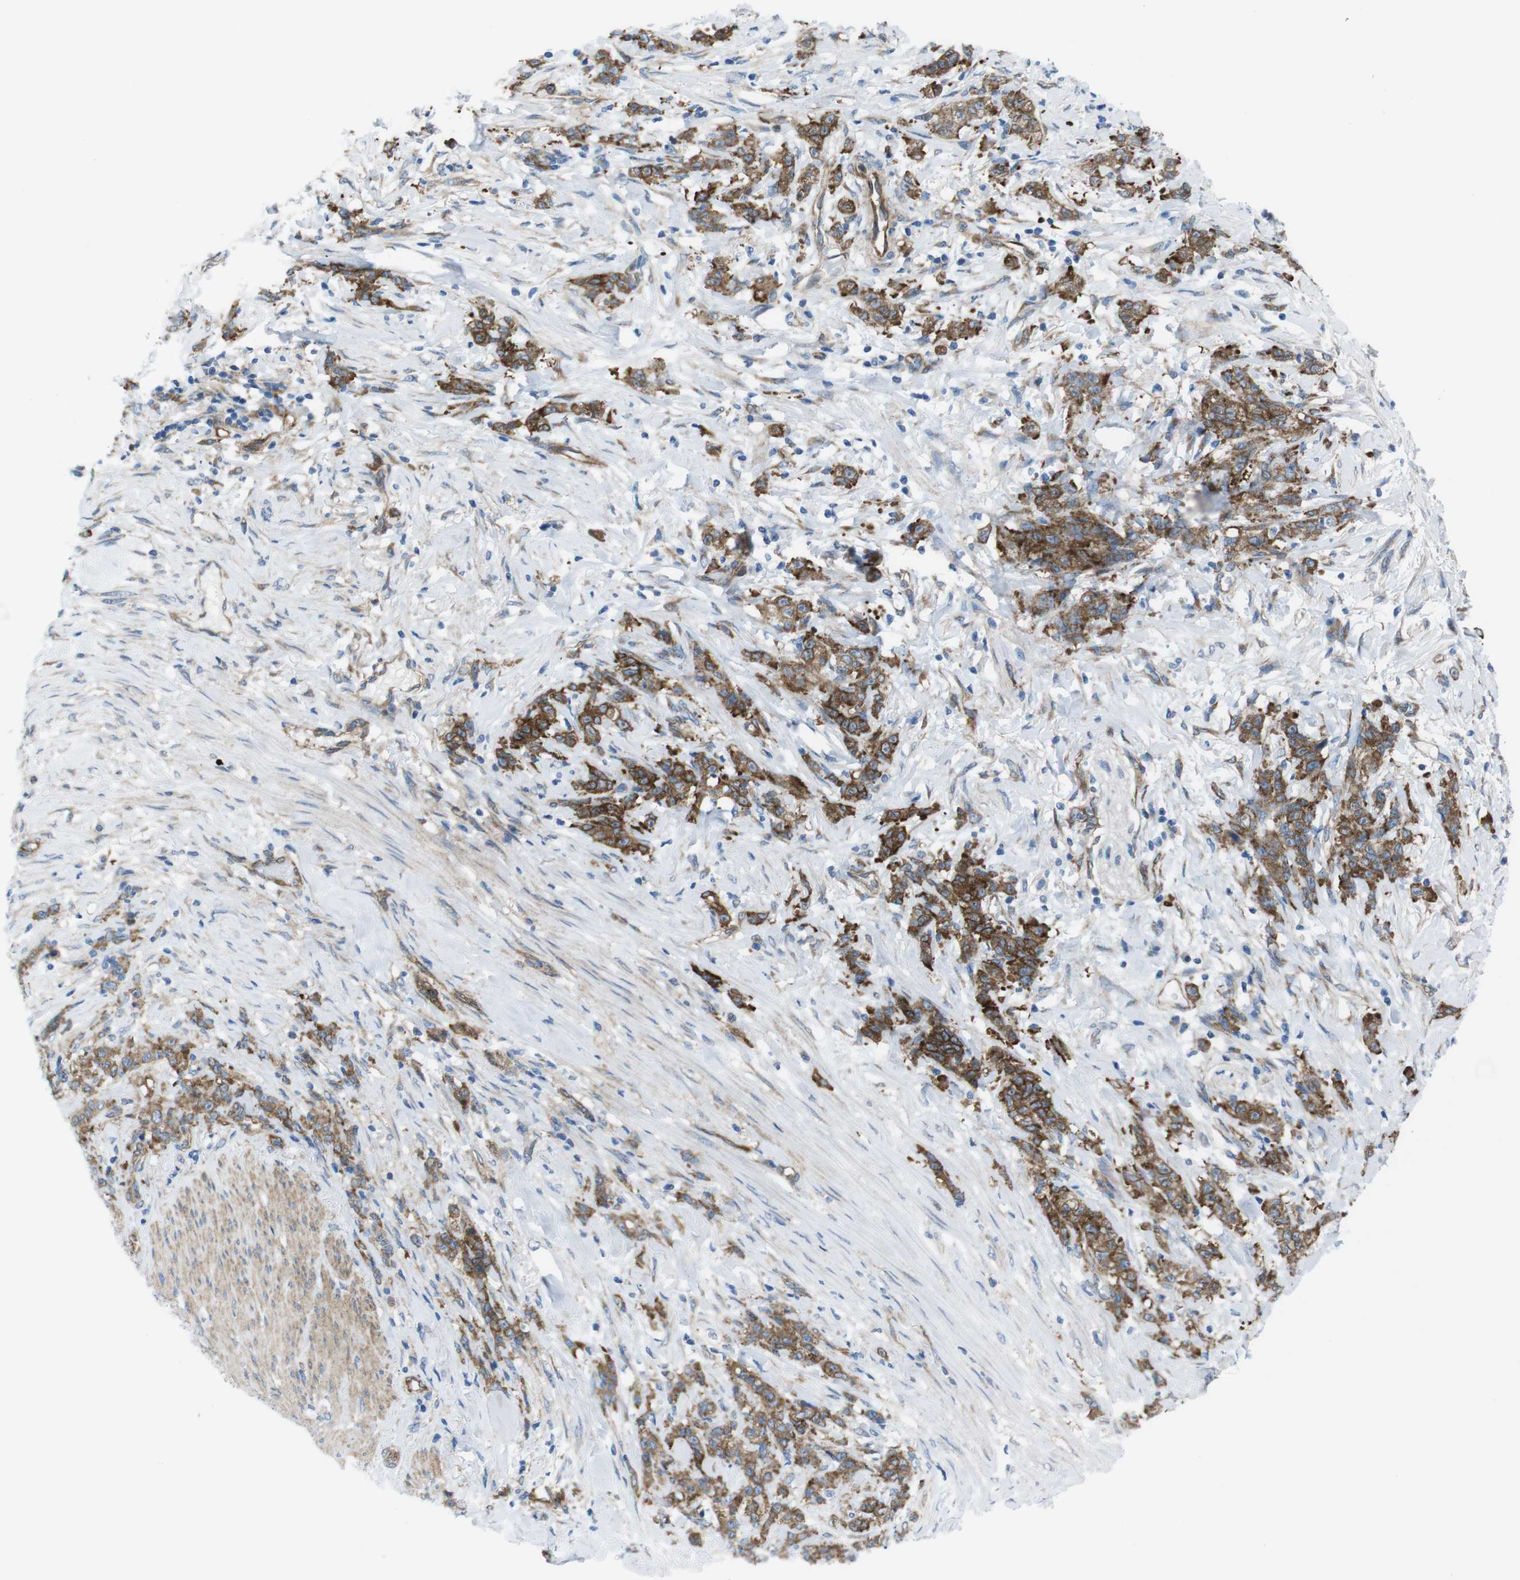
{"staining": {"intensity": "strong", "quantity": ">75%", "location": "cytoplasmic/membranous"}, "tissue": "stomach cancer", "cell_type": "Tumor cells", "image_type": "cancer", "snomed": [{"axis": "morphology", "description": "Adenocarcinoma, NOS"}, {"axis": "topography", "description": "Stomach, lower"}], "caption": "Protein expression analysis of stomach cancer demonstrates strong cytoplasmic/membranous expression in approximately >75% of tumor cells.", "gene": "DIAPH2", "patient": {"sex": "male", "age": 88}}